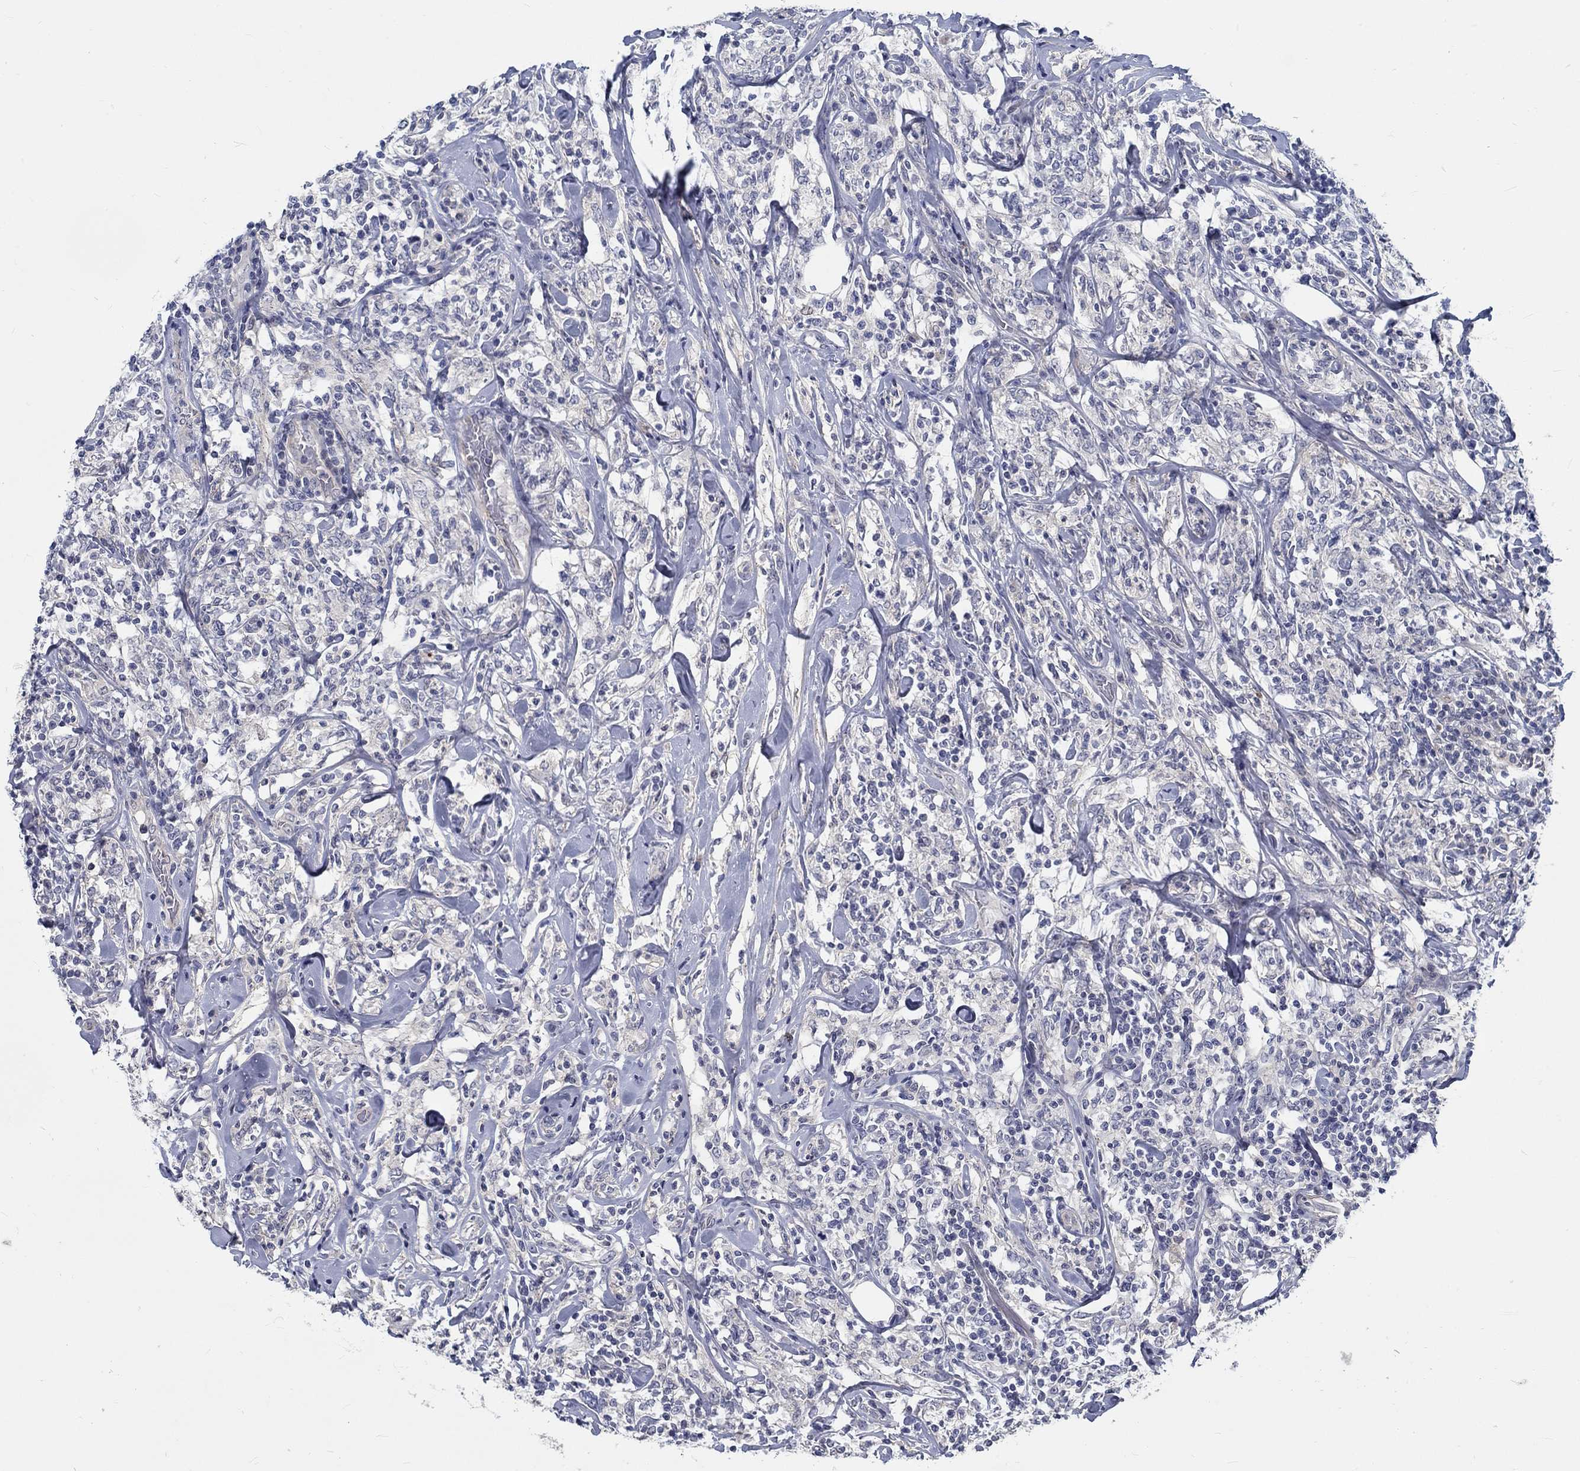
{"staining": {"intensity": "negative", "quantity": "none", "location": "none"}, "tissue": "lymphoma", "cell_type": "Tumor cells", "image_type": "cancer", "snomed": [{"axis": "morphology", "description": "Malignant lymphoma, non-Hodgkin's type, High grade"}, {"axis": "topography", "description": "Lymph node"}], "caption": "Immunohistochemistry micrograph of neoplastic tissue: human high-grade malignant lymphoma, non-Hodgkin's type stained with DAB (3,3'-diaminobenzidine) shows no significant protein expression in tumor cells.", "gene": "MYBPC1", "patient": {"sex": "female", "age": 84}}